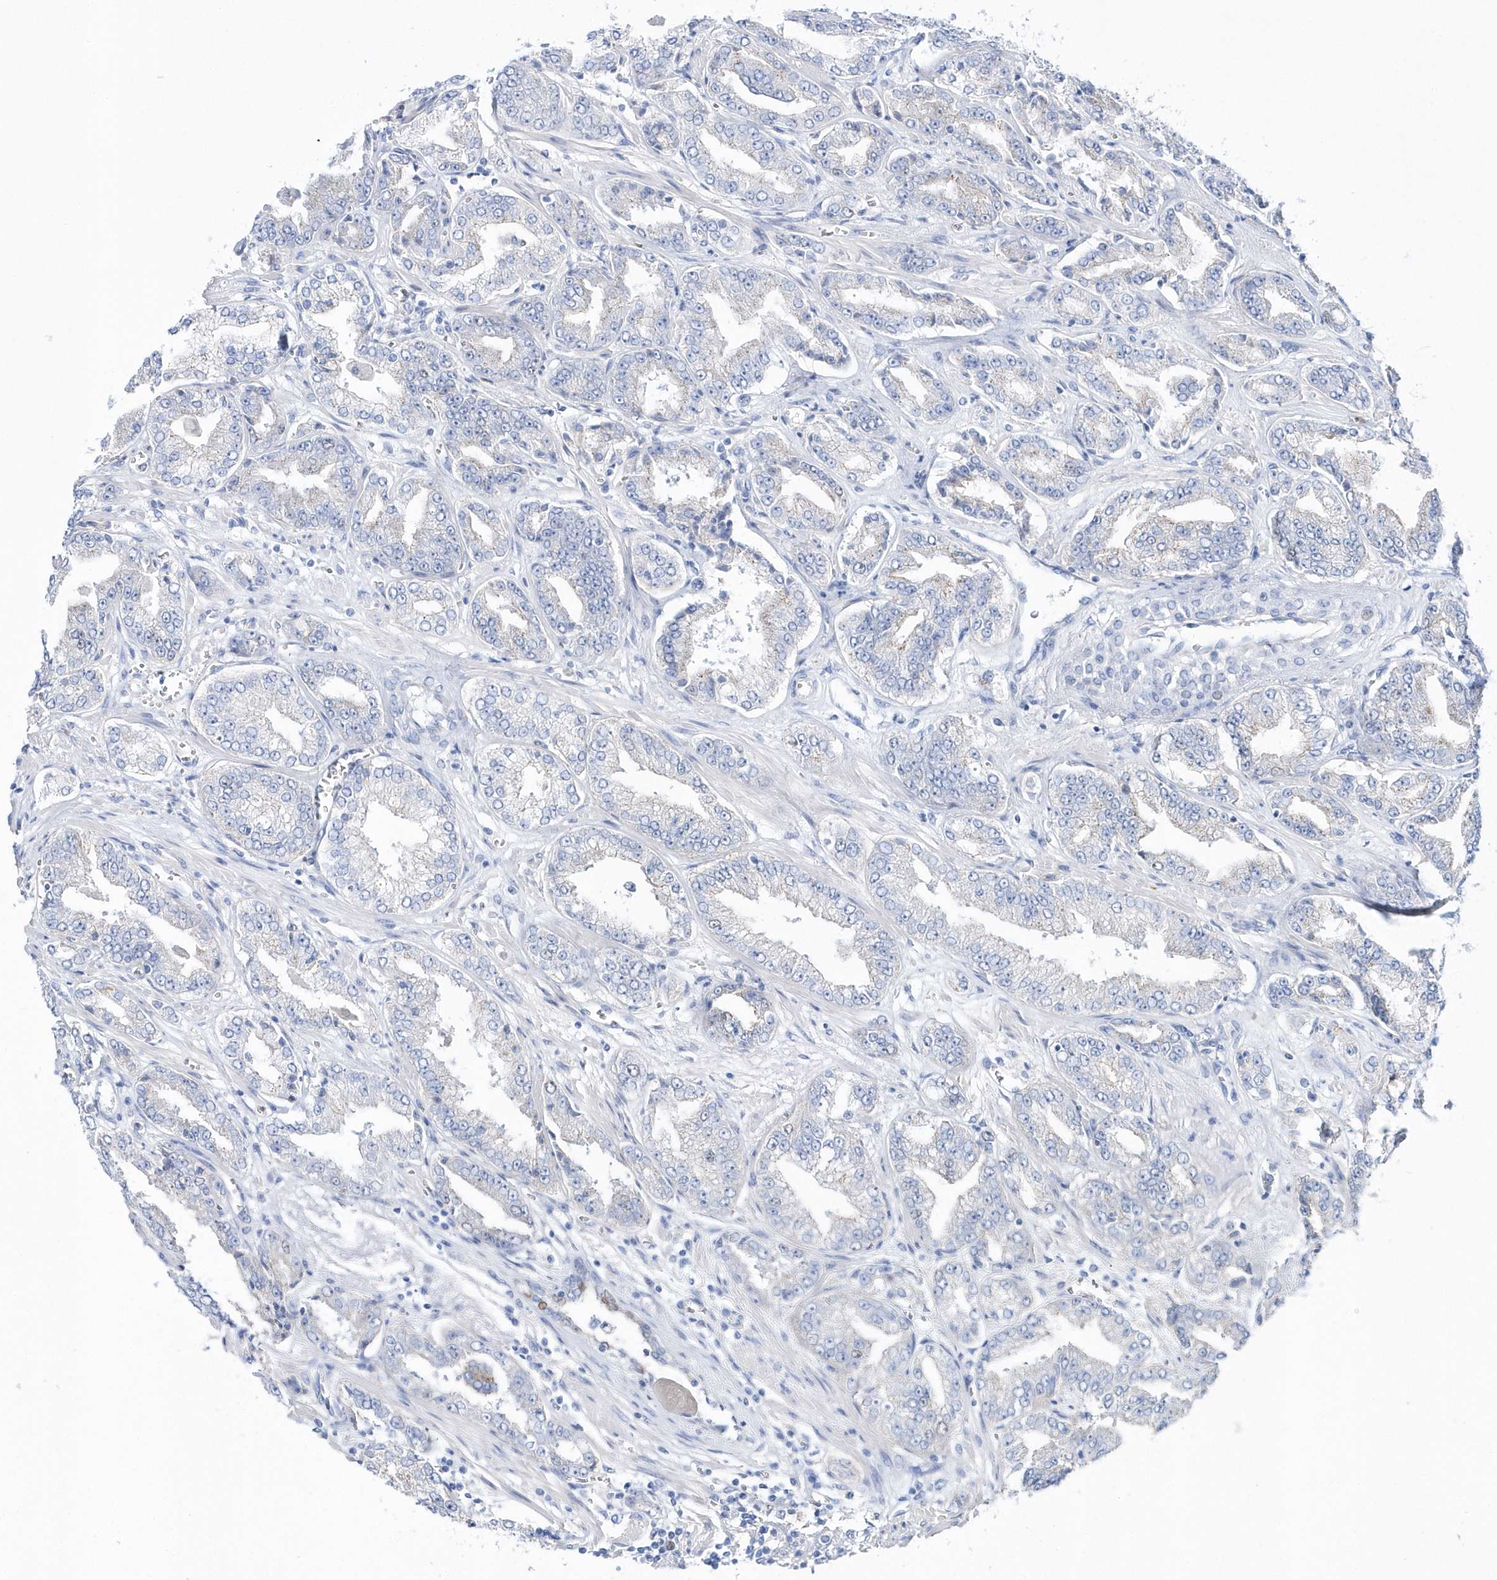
{"staining": {"intensity": "negative", "quantity": "none", "location": "none"}, "tissue": "prostate cancer", "cell_type": "Tumor cells", "image_type": "cancer", "snomed": [{"axis": "morphology", "description": "Adenocarcinoma, High grade"}, {"axis": "topography", "description": "Prostate"}], "caption": "The micrograph reveals no significant expression in tumor cells of adenocarcinoma (high-grade) (prostate).", "gene": "TMCO6", "patient": {"sex": "male", "age": 71}}